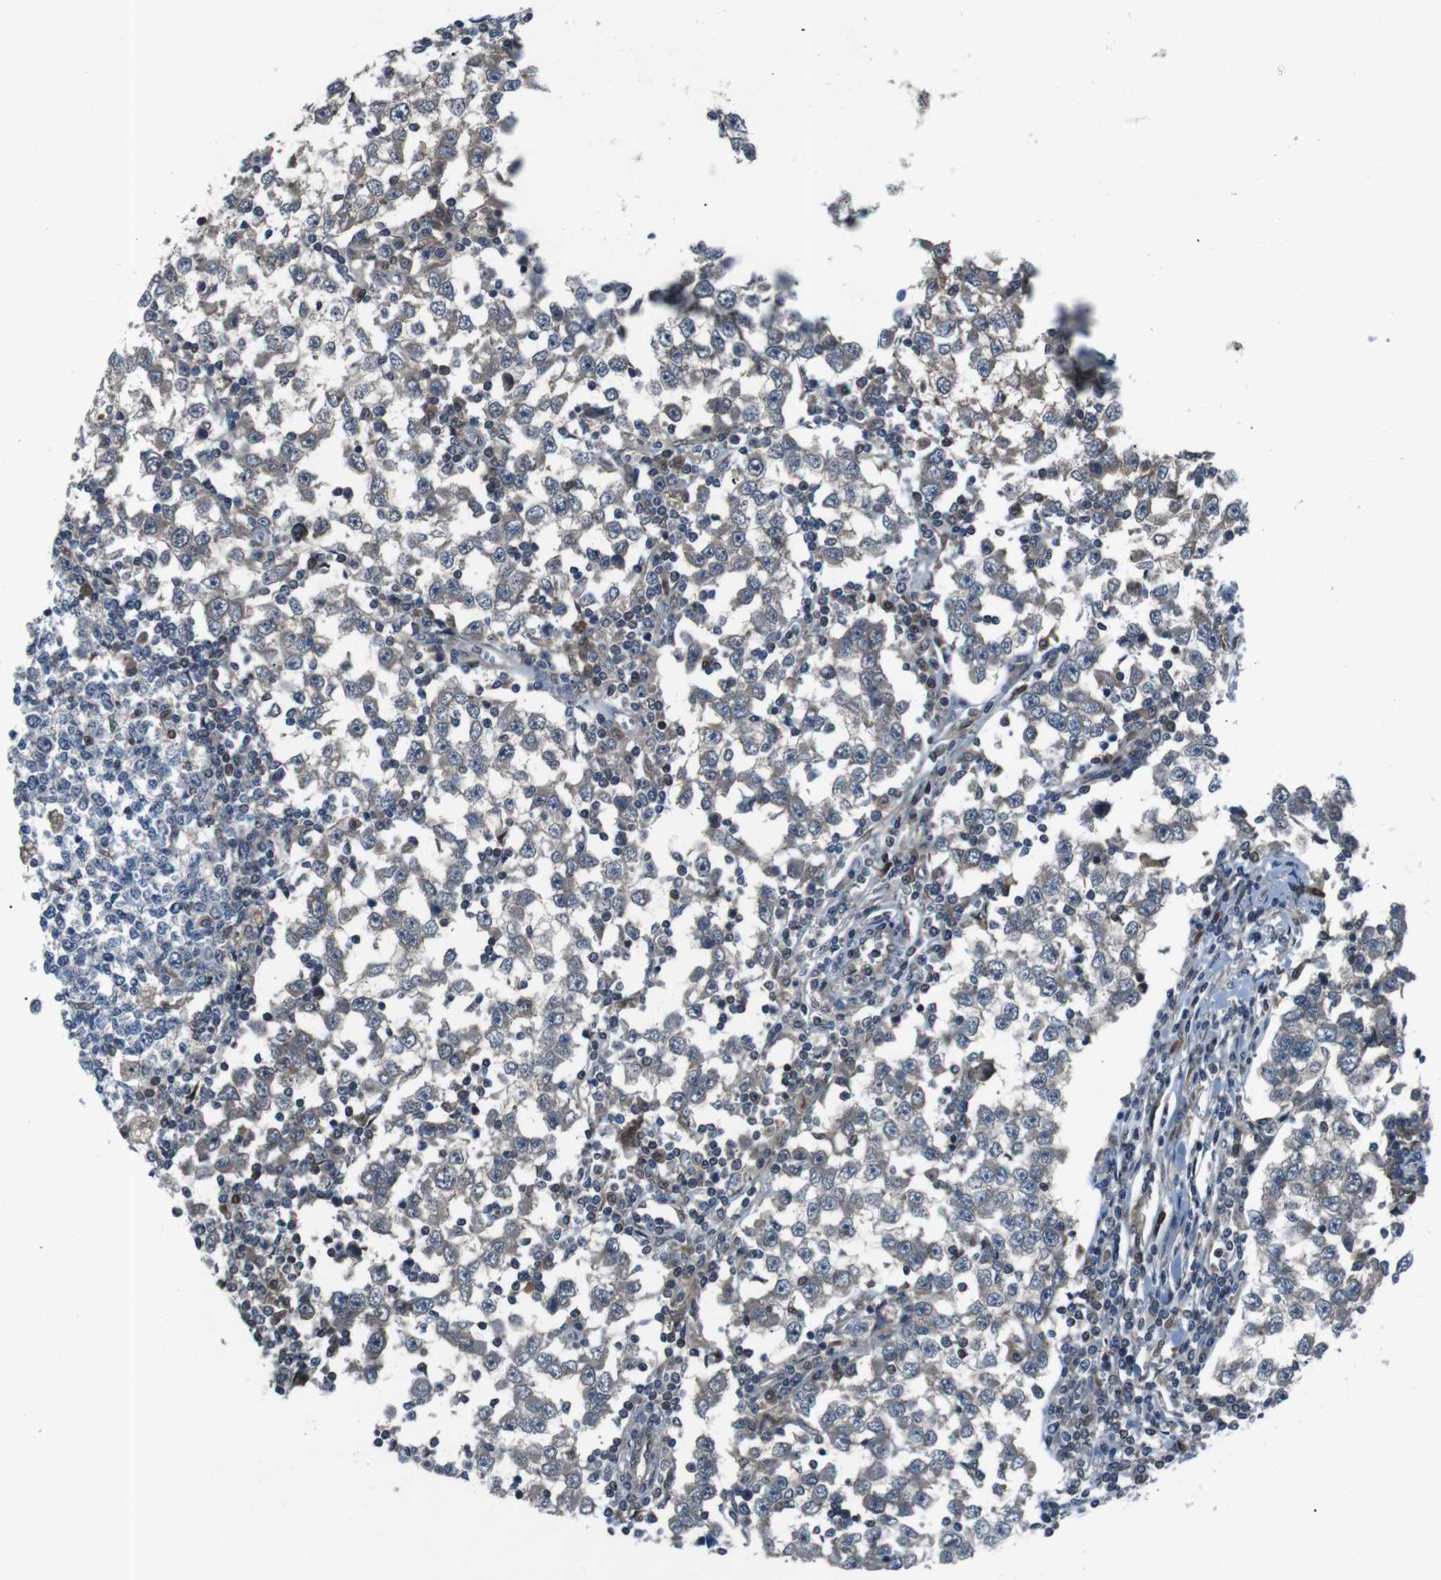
{"staining": {"intensity": "weak", "quantity": ">75%", "location": "cytoplasmic/membranous"}, "tissue": "testis cancer", "cell_type": "Tumor cells", "image_type": "cancer", "snomed": [{"axis": "morphology", "description": "Seminoma, NOS"}, {"axis": "topography", "description": "Testis"}], "caption": "Protein expression analysis of human testis cancer (seminoma) reveals weak cytoplasmic/membranous staining in approximately >75% of tumor cells. (DAB IHC with brightfield microscopy, high magnification).", "gene": "LRP5", "patient": {"sex": "male", "age": 65}}